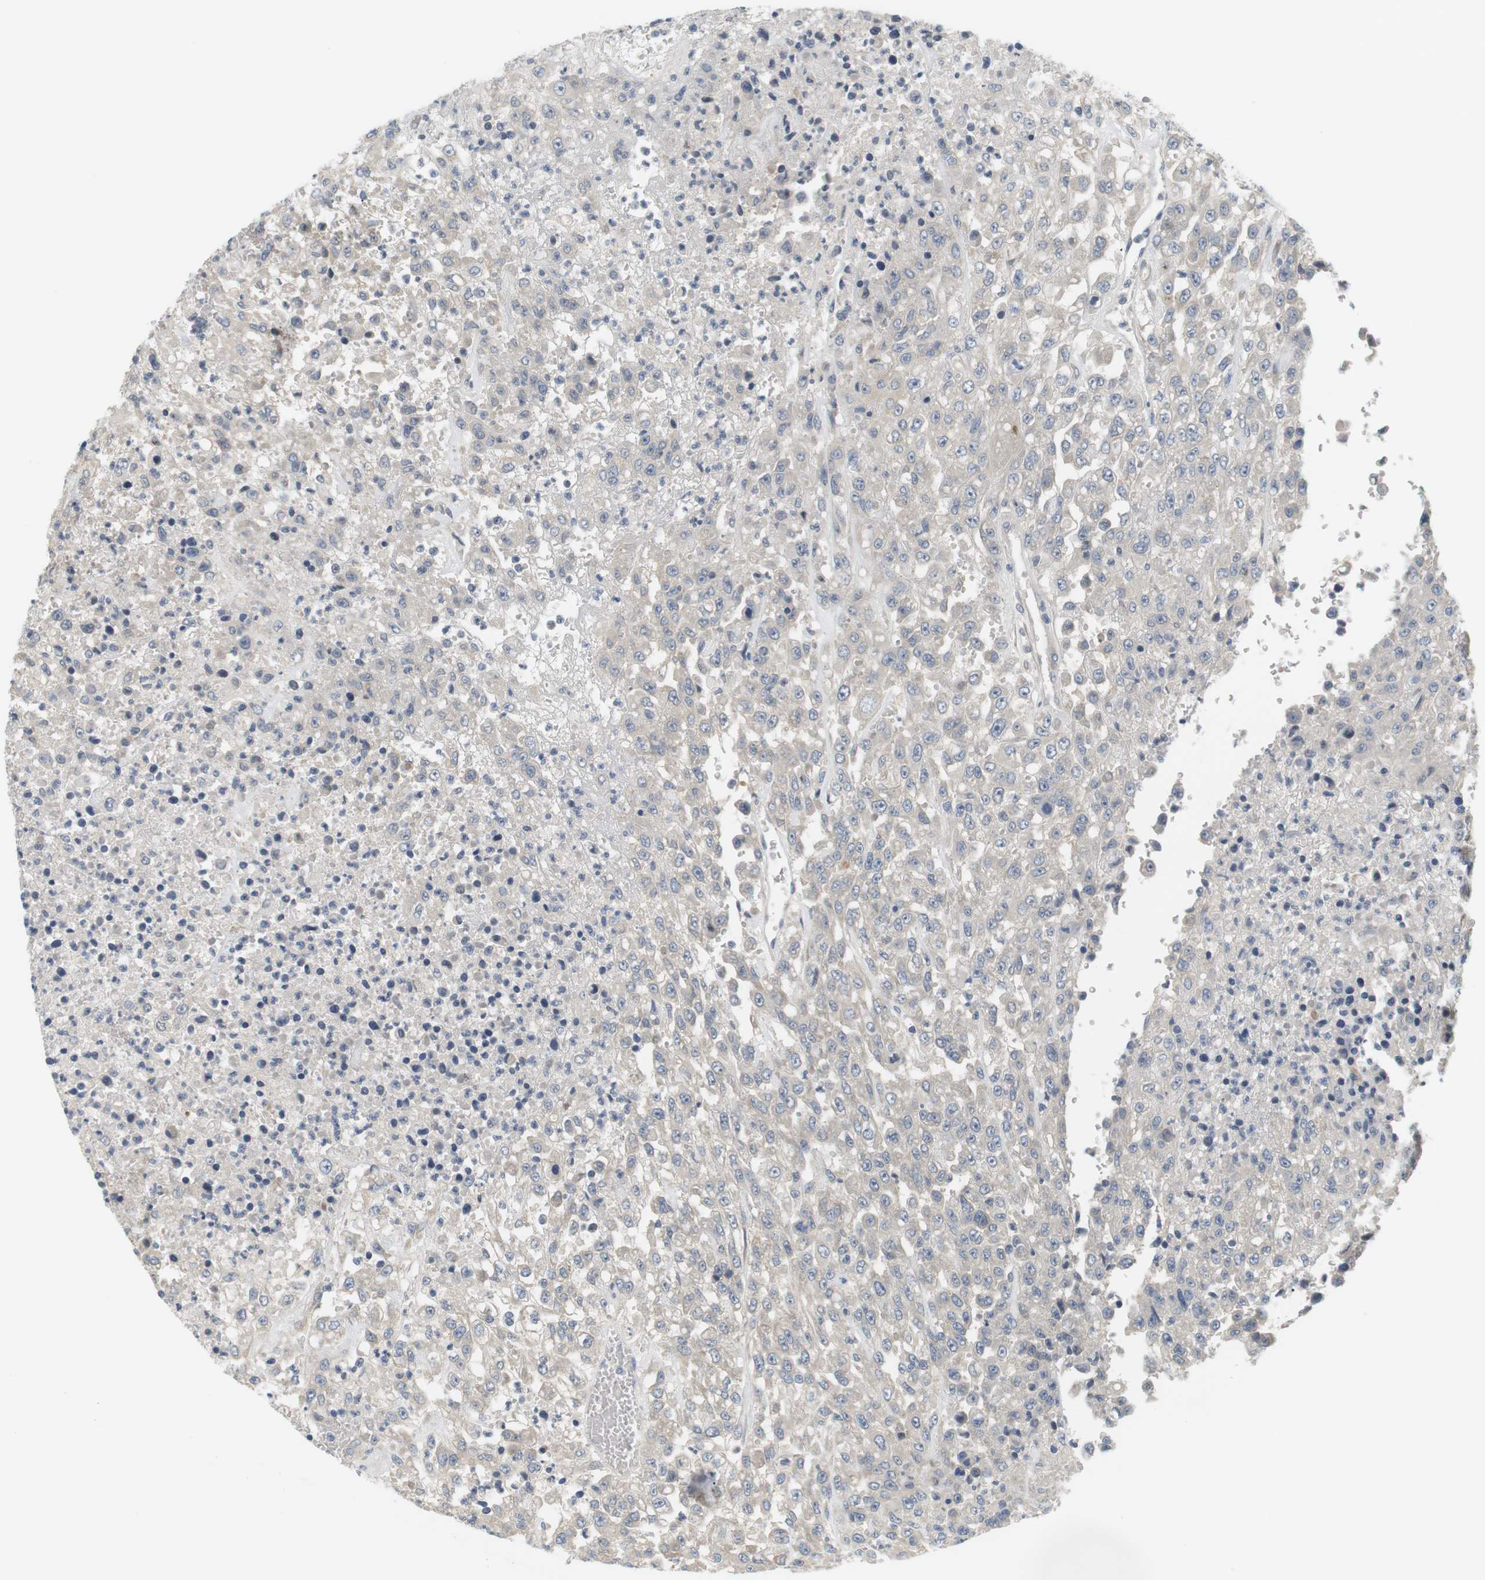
{"staining": {"intensity": "negative", "quantity": "none", "location": "none"}, "tissue": "urothelial cancer", "cell_type": "Tumor cells", "image_type": "cancer", "snomed": [{"axis": "morphology", "description": "Urothelial carcinoma, High grade"}, {"axis": "topography", "description": "Urinary bladder"}], "caption": "Image shows no protein expression in tumor cells of urothelial cancer tissue.", "gene": "EVA1C", "patient": {"sex": "male", "age": 46}}